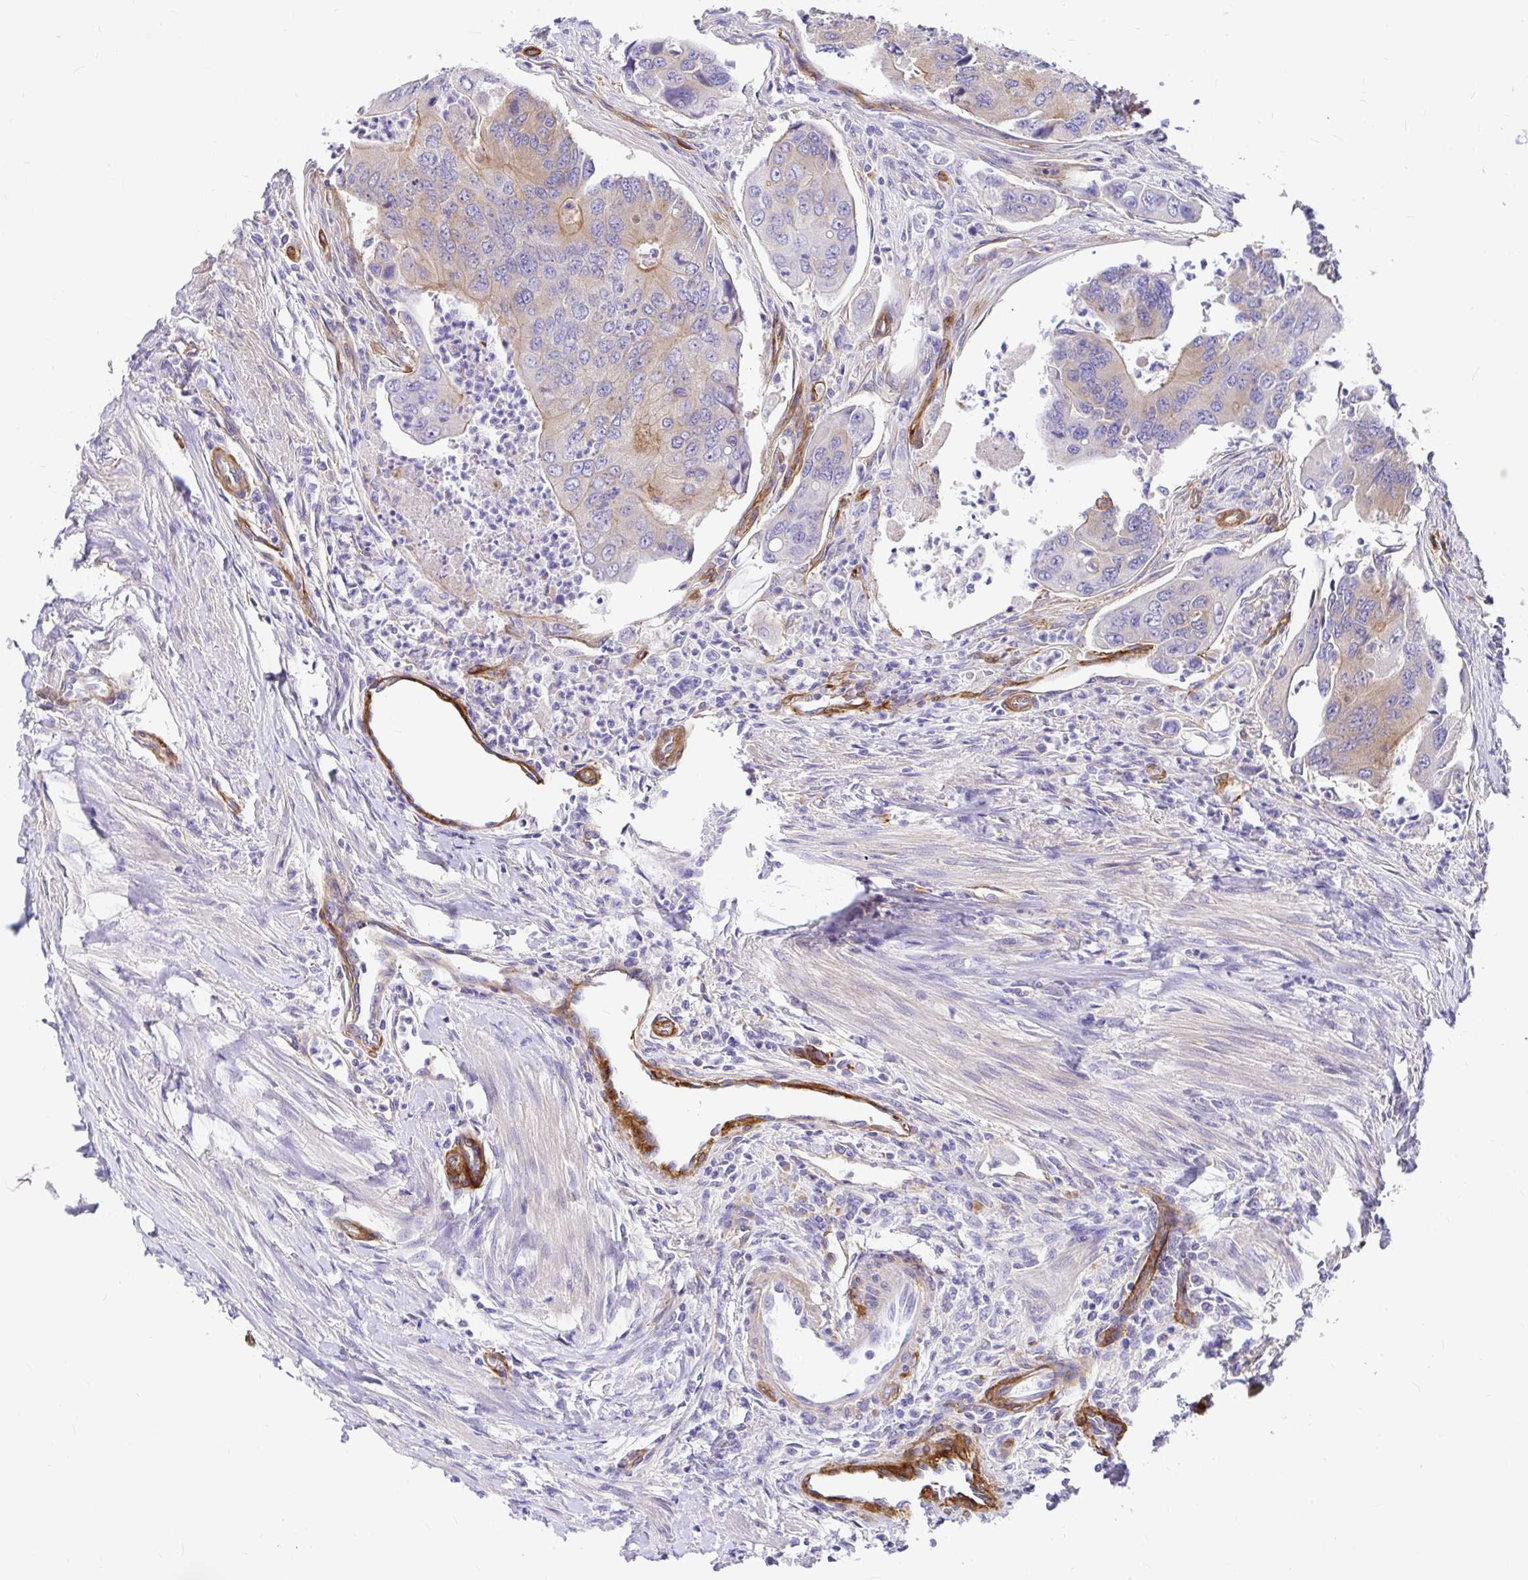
{"staining": {"intensity": "weak", "quantity": "25%-75%", "location": "cytoplasmic/membranous"}, "tissue": "colorectal cancer", "cell_type": "Tumor cells", "image_type": "cancer", "snomed": [{"axis": "morphology", "description": "Adenocarcinoma, NOS"}, {"axis": "topography", "description": "Colon"}], "caption": "Immunohistochemistry (IHC) (DAB) staining of adenocarcinoma (colorectal) exhibits weak cytoplasmic/membranous protein expression in approximately 25%-75% of tumor cells.", "gene": "MYO1B", "patient": {"sex": "female", "age": 67}}